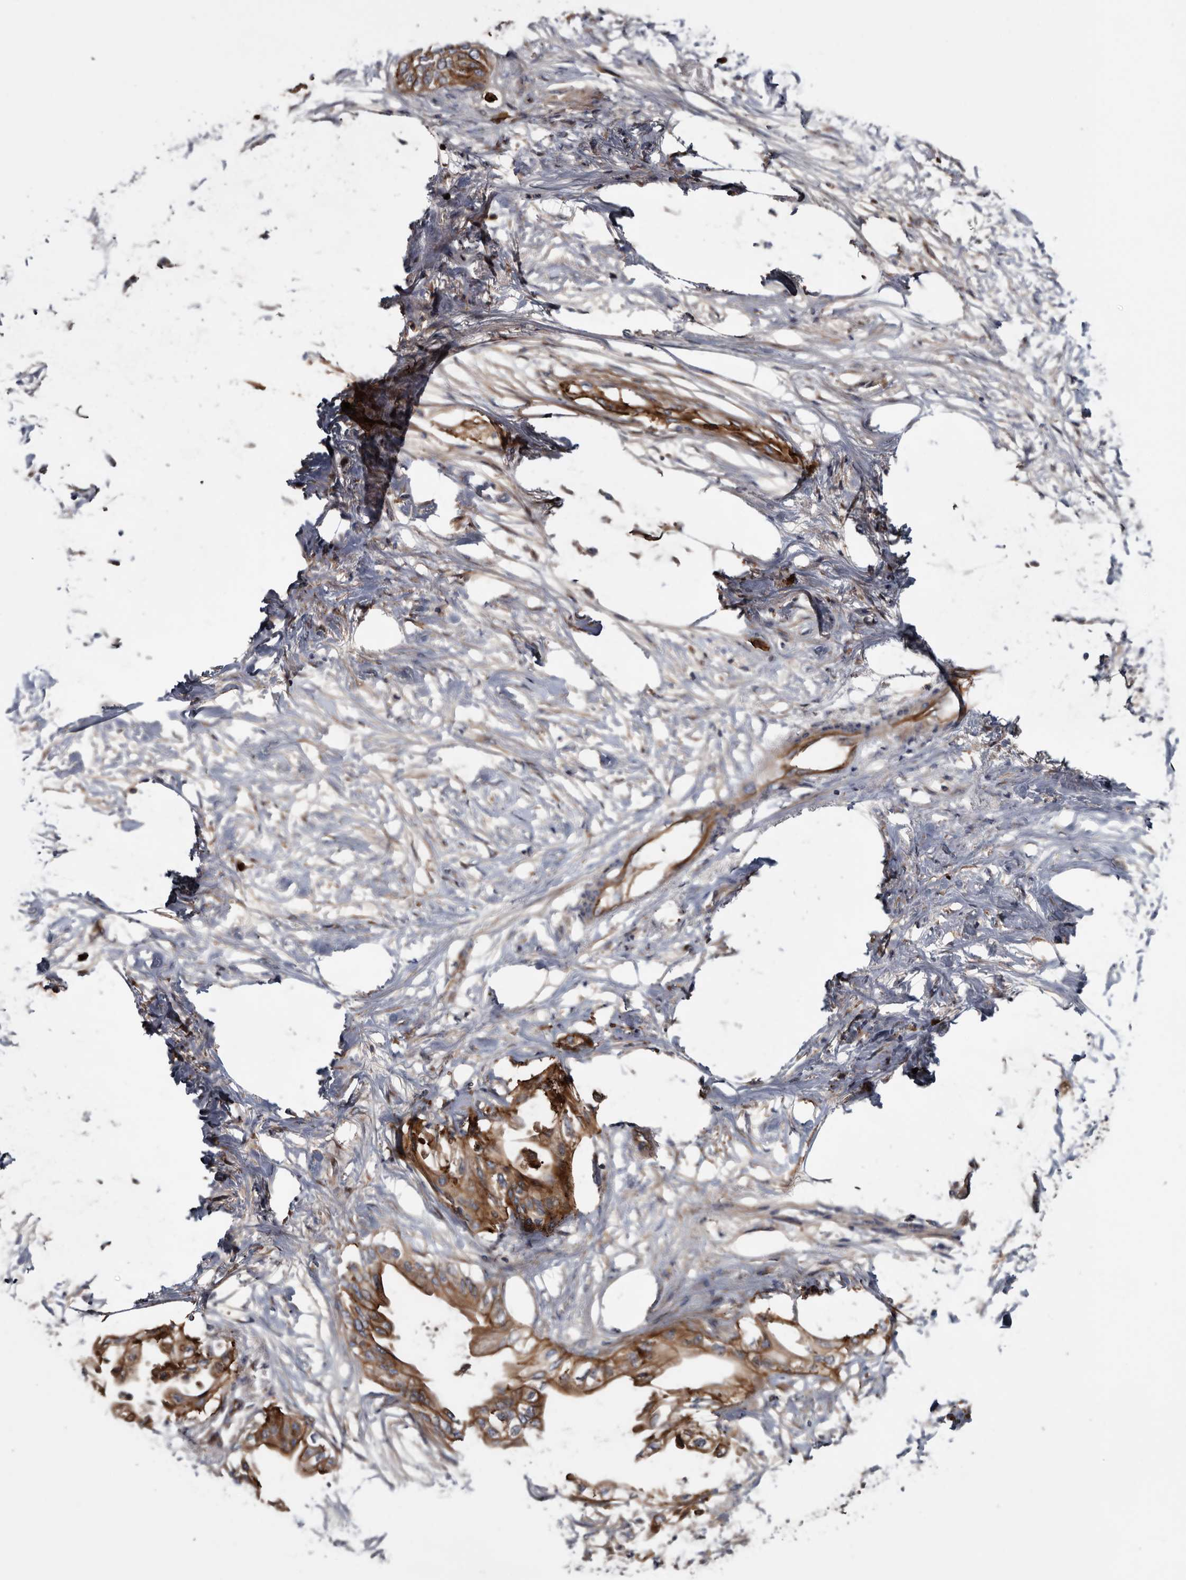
{"staining": {"intensity": "moderate", "quantity": ">75%", "location": "cytoplasmic/membranous"}, "tissue": "pancreatic cancer", "cell_type": "Tumor cells", "image_type": "cancer", "snomed": [{"axis": "morphology", "description": "Normal tissue, NOS"}, {"axis": "morphology", "description": "Adenocarcinoma, NOS"}, {"axis": "topography", "description": "Pancreas"}, {"axis": "topography", "description": "Duodenum"}], "caption": "A brown stain labels moderate cytoplasmic/membranous expression of a protein in adenocarcinoma (pancreatic) tumor cells. The protein of interest is stained brown, and the nuclei are stained in blue (DAB IHC with brightfield microscopy, high magnification).", "gene": "TSPAN17", "patient": {"sex": "female", "age": 60}}